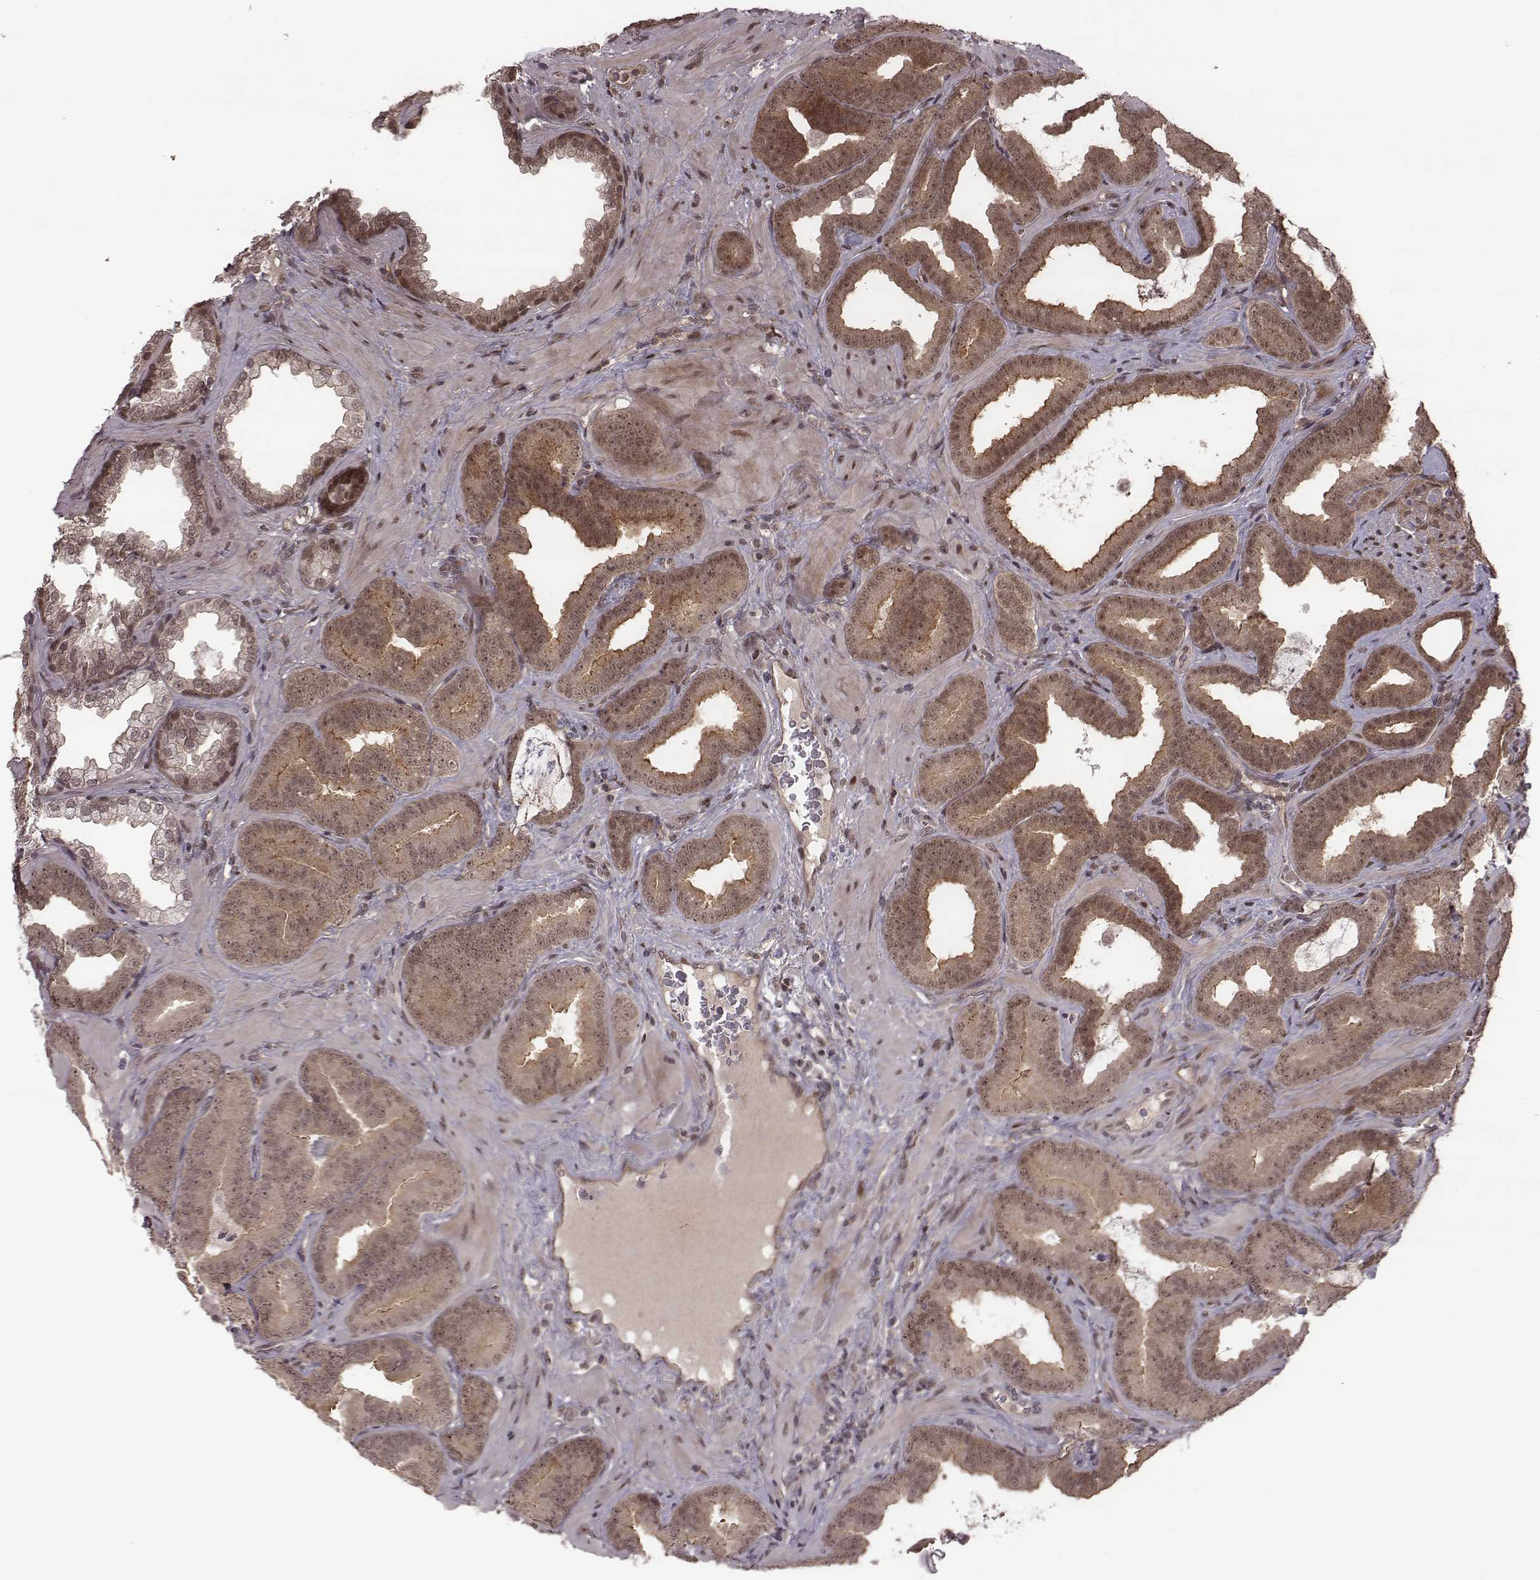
{"staining": {"intensity": "weak", "quantity": ">75%", "location": "cytoplasmic/membranous,nuclear"}, "tissue": "prostate cancer", "cell_type": "Tumor cells", "image_type": "cancer", "snomed": [{"axis": "morphology", "description": "Adenocarcinoma, Low grade"}, {"axis": "topography", "description": "Prostate"}], "caption": "DAB immunohistochemical staining of prostate cancer (adenocarcinoma (low-grade)) displays weak cytoplasmic/membranous and nuclear protein positivity in approximately >75% of tumor cells.", "gene": "RPL3", "patient": {"sex": "male", "age": 63}}